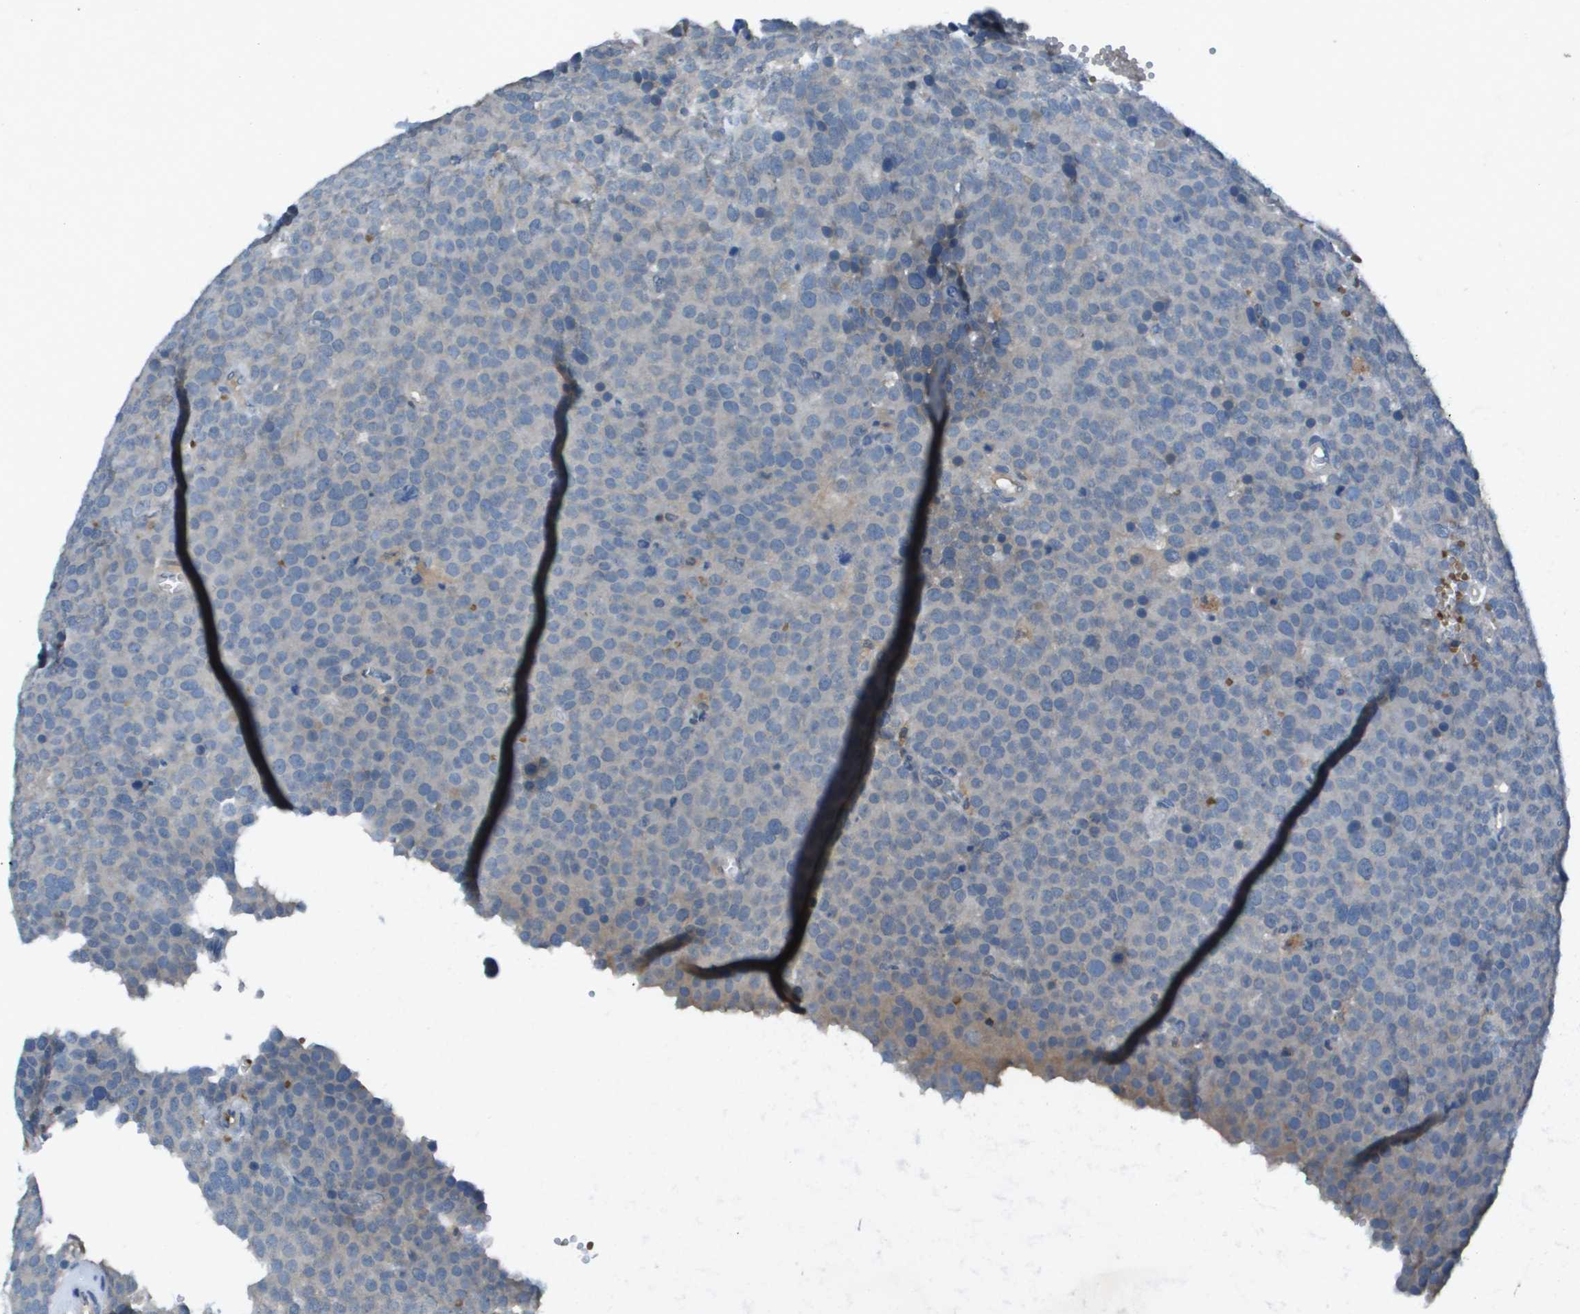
{"staining": {"intensity": "weak", "quantity": "<25%", "location": "cytoplasmic/membranous"}, "tissue": "testis cancer", "cell_type": "Tumor cells", "image_type": "cancer", "snomed": [{"axis": "morphology", "description": "Normal tissue, NOS"}, {"axis": "morphology", "description": "Seminoma, NOS"}, {"axis": "topography", "description": "Testis"}], "caption": "An image of human seminoma (testis) is negative for staining in tumor cells. (DAB (3,3'-diaminobenzidine) IHC, high magnification).", "gene": "CAMK4", "patient": {"sex": "male", "age": 71}}